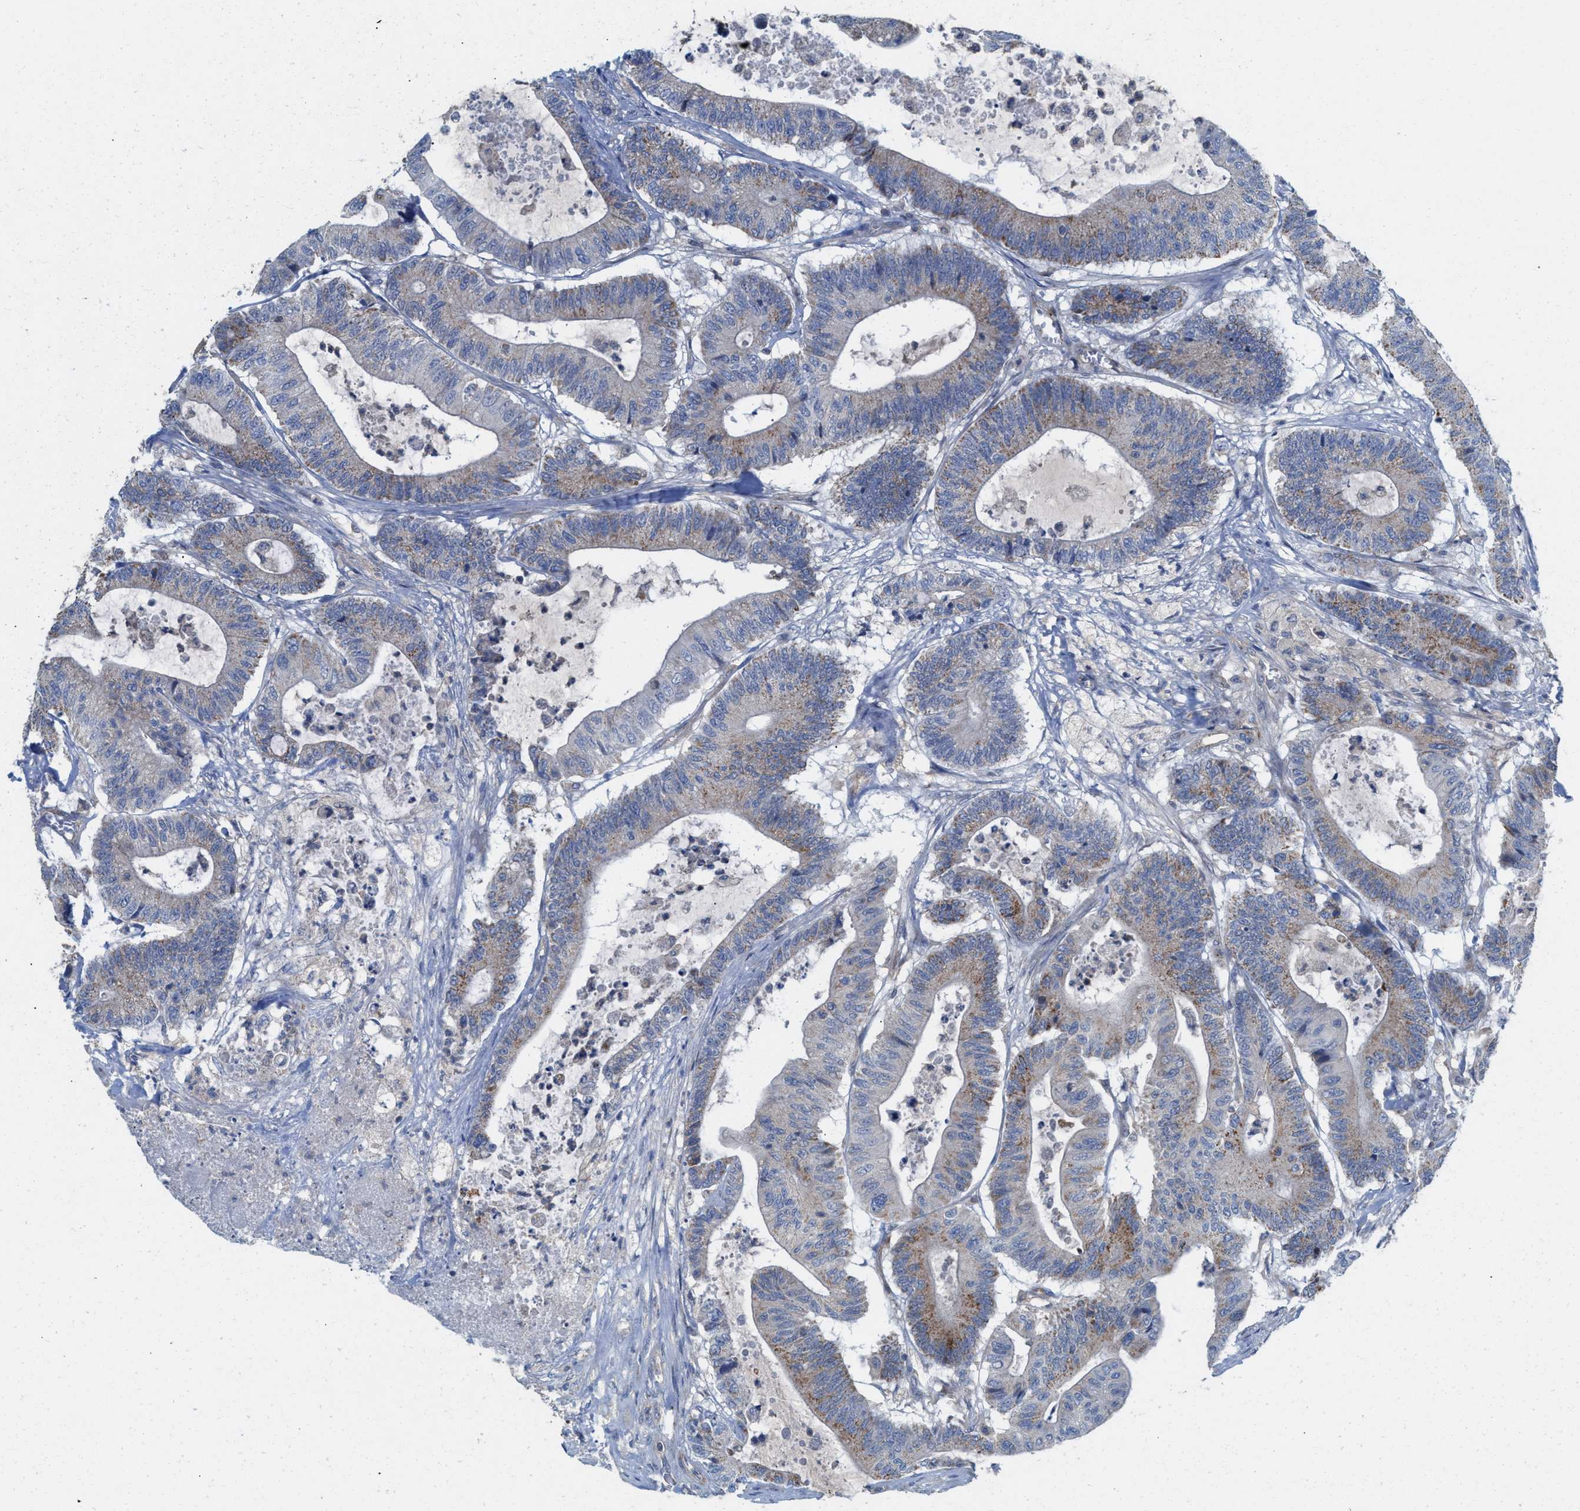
{"staining": {"intensity": "moderate", "quantity": "25%-75%", "location": "cytoplasmic/membranous"}, "tissue": "colorectal cancer", "cell_type": "Tumor cells", "image_type": "cancer", "snomed": [{"axis": "morphology", "description": "Adenocarcinoma, NOS"}, {"axis": "topography", "description": "Colon"}], "caption": "Immunohistochemistry (IHC) (DAB) staining of human colorectal cancer (adenocarcinoma) shows moderate cytoplasmic/membranous protein expression in about 25%-75% of tumor cells. Nuclei are stained in blue.", "gene": "MRM1", "patient": {"sex": "female", "age": 84}}